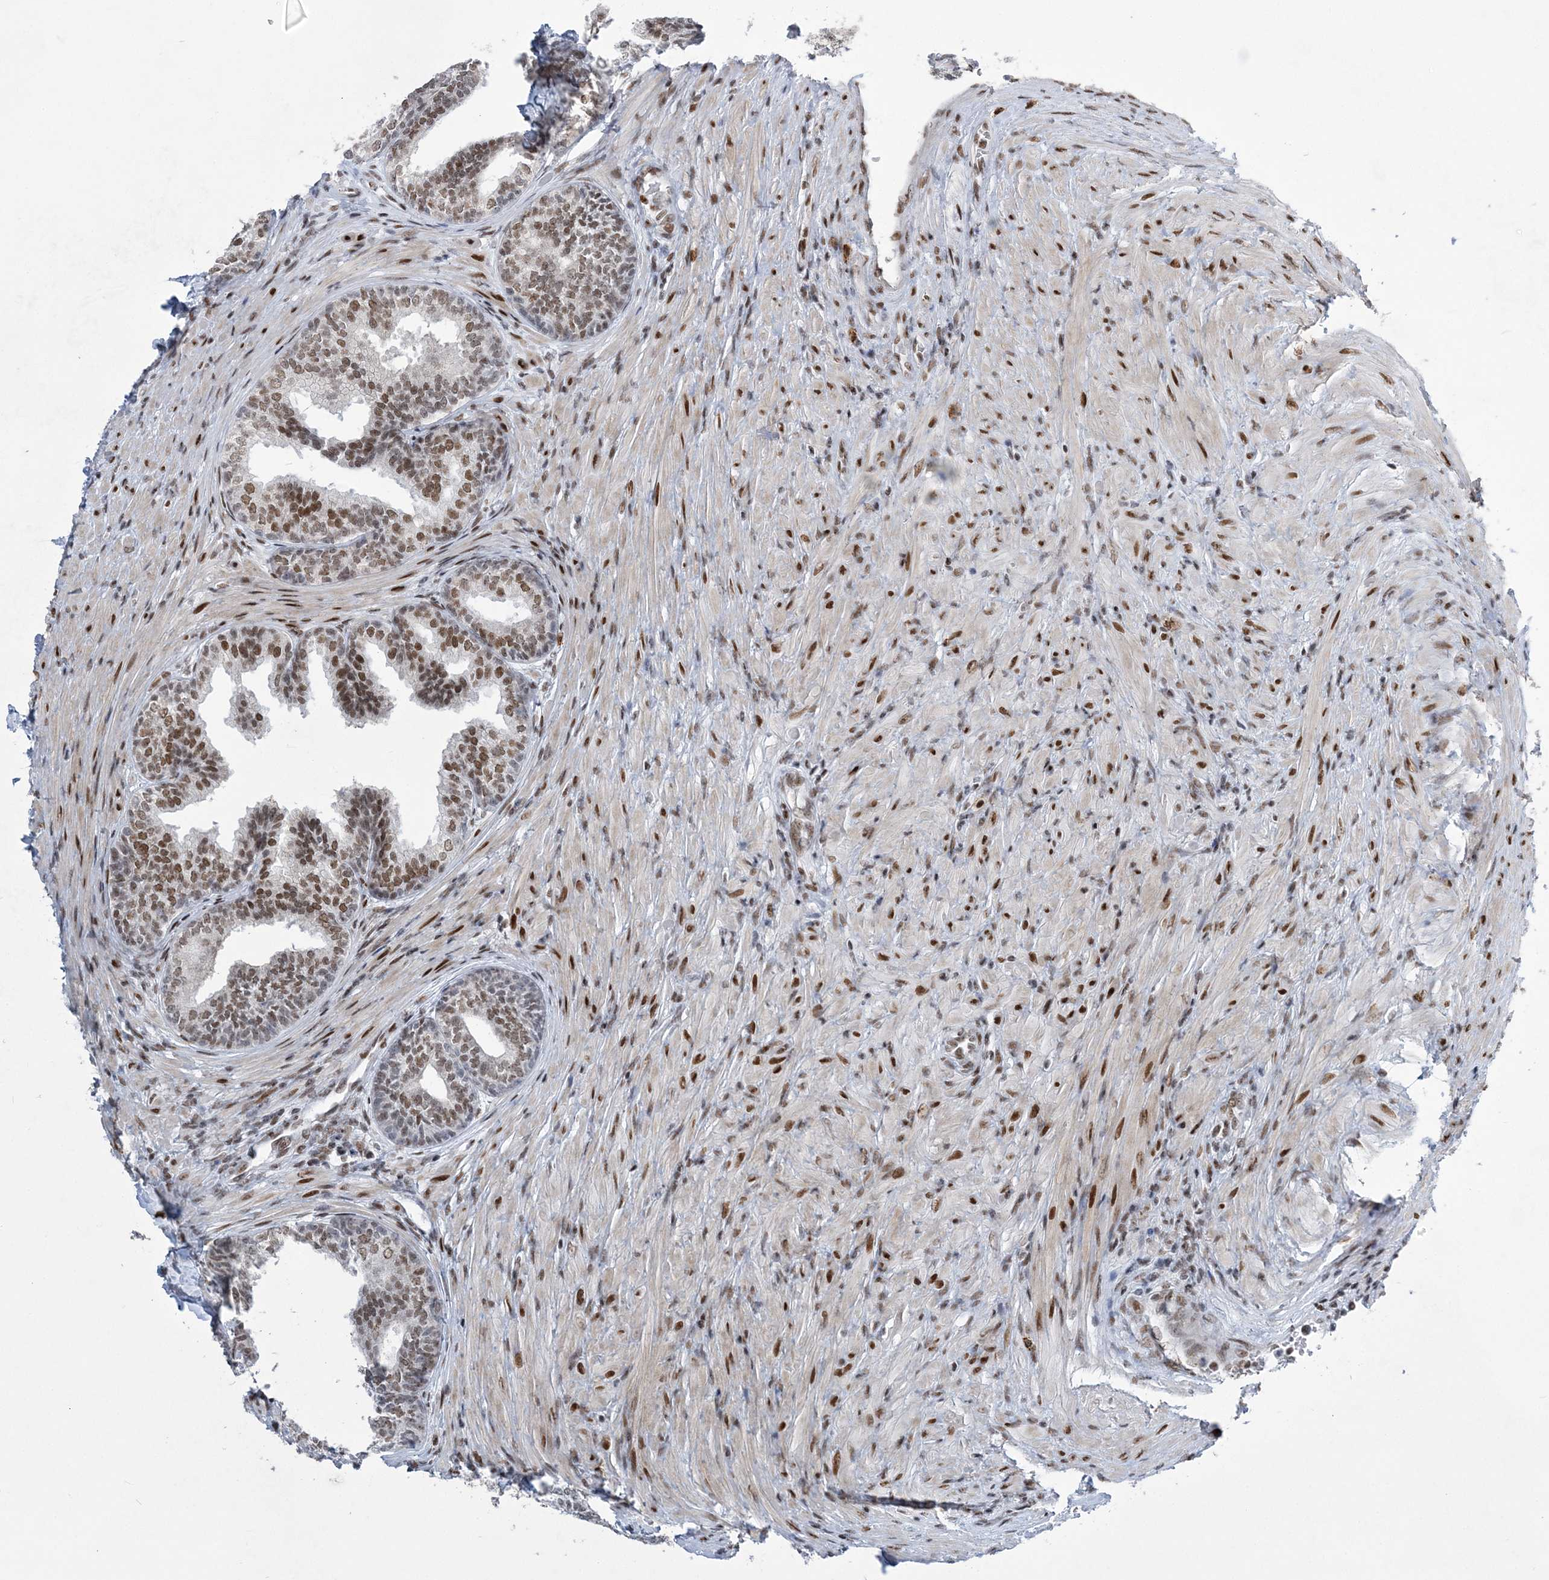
{"staining": {"intensity": "moderate", "quantity": ">75%", "location": "nuclear"}, "tissue": "prostate", "cell_type": "Glandular cells", "image_type": "normal", "snomed": [{"axis": "morphology", "description": "Normal tissue, NOS"}, {"axis": "topography", "description": "Prostate"}], "caption": "Protein staining displays moderate nuclear expression in about >75% of glandular cells in normal prostate. (DAB (3,3'-diaminobenzidine) IHC with brightfield microscopy, high magnification).", "gene": "ZBTB7A", "patient": {"sex": "male", "age": 76}}